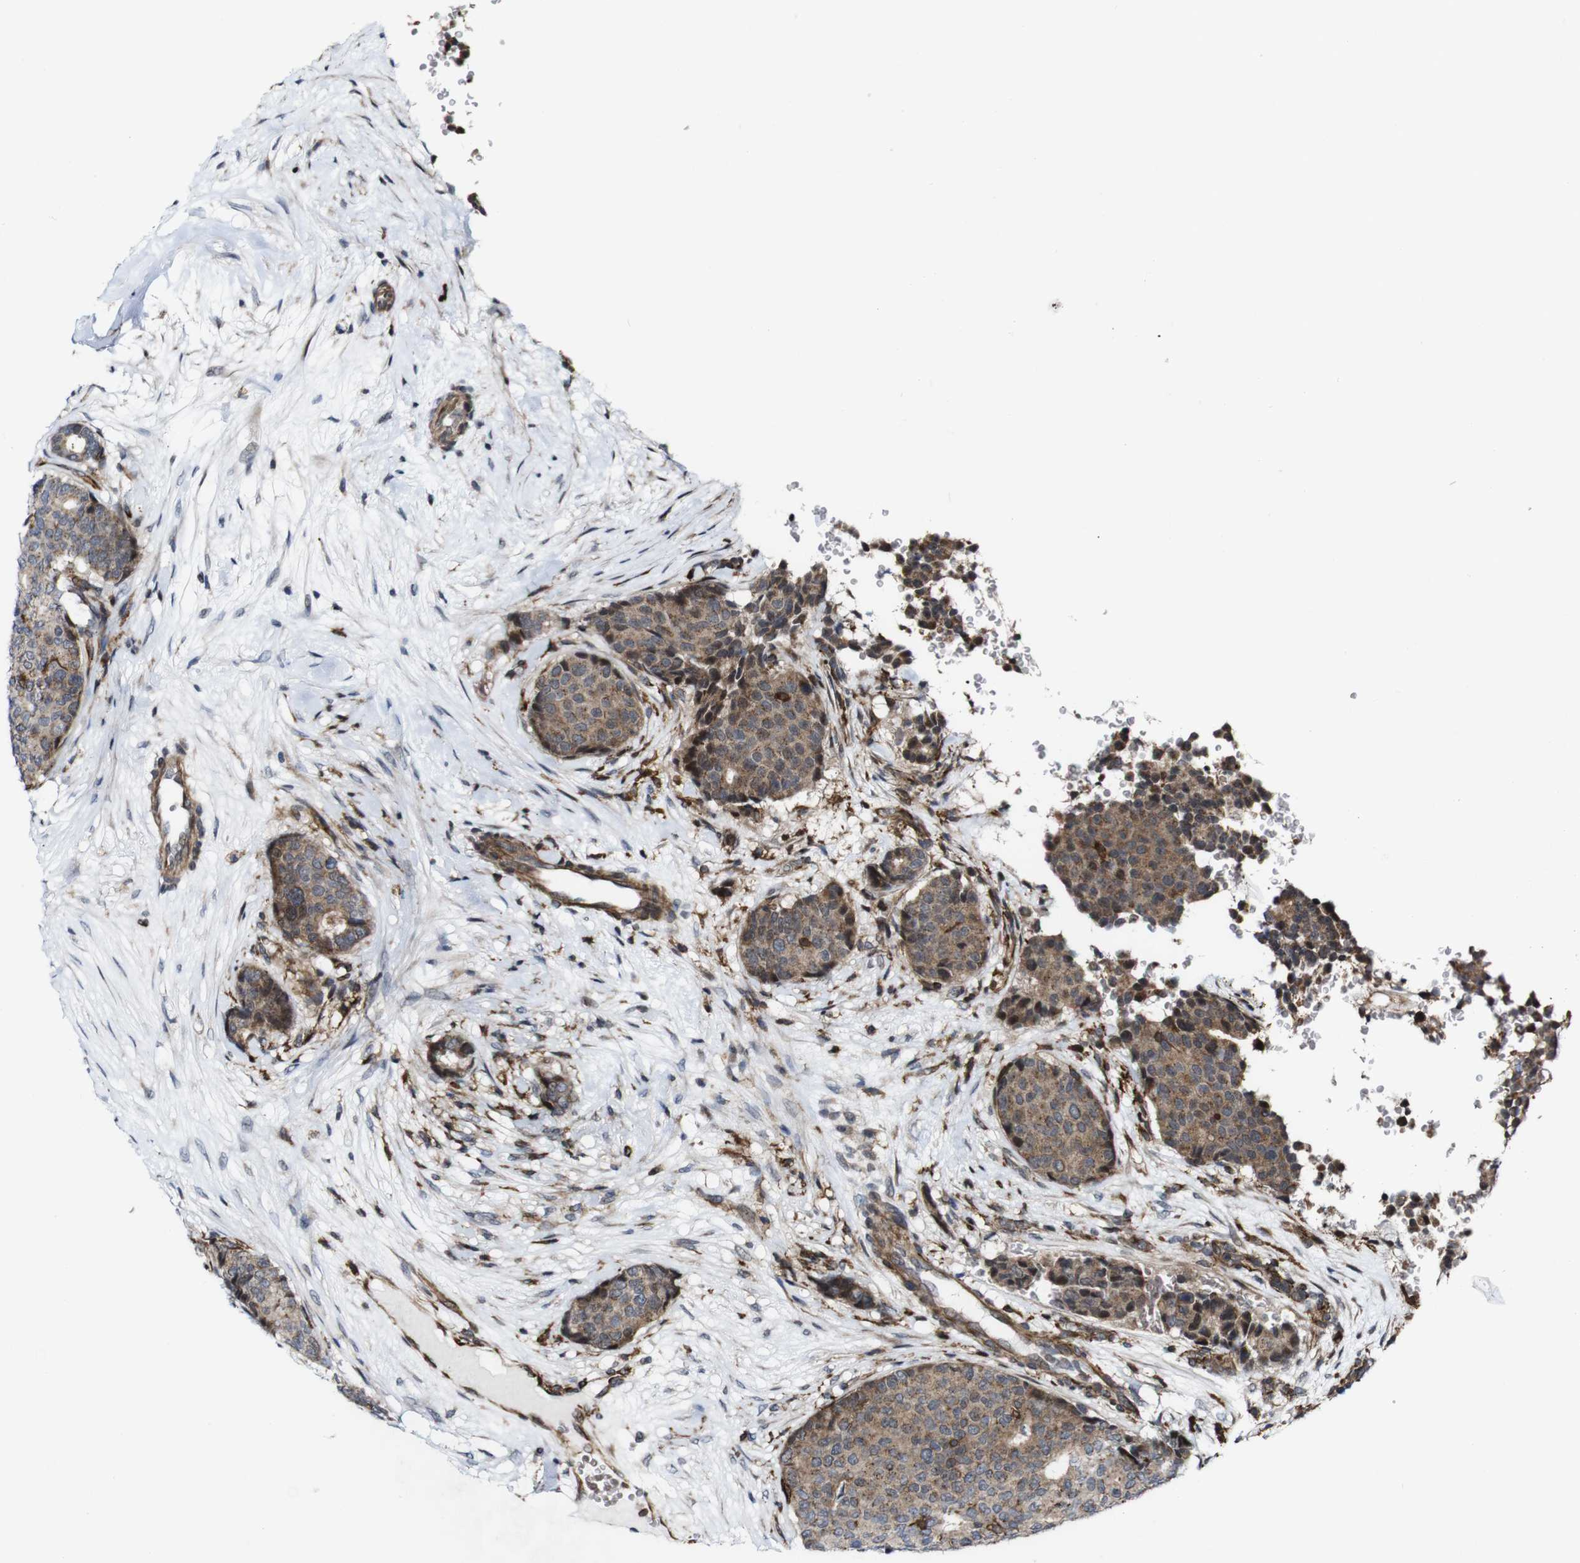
{"staining": {"intensity": "moderate", "quantity": ">75%", "location": "cytoplasmic/membranous"}, "tissue": "breast cancer", "cell_type": "Tumor cells", "image_type": "cancer", "snomed": [{"axis": "morphology", "description": "Duct carcinoma"}, {"axis": "topography", "description": "Breast"}], "caption": "A medium amount of moderate cytoplasmic/membranous positivity is seen in about >75% of tumor cells in breast infiltrating ductal carcinoma tissue. (DAB (3,3'-diaminobenzidine) = brown stain, brightfield microscopy at high magnification).", "gene": "JAK2", "patient": {"sex": "female", "age": 75}}